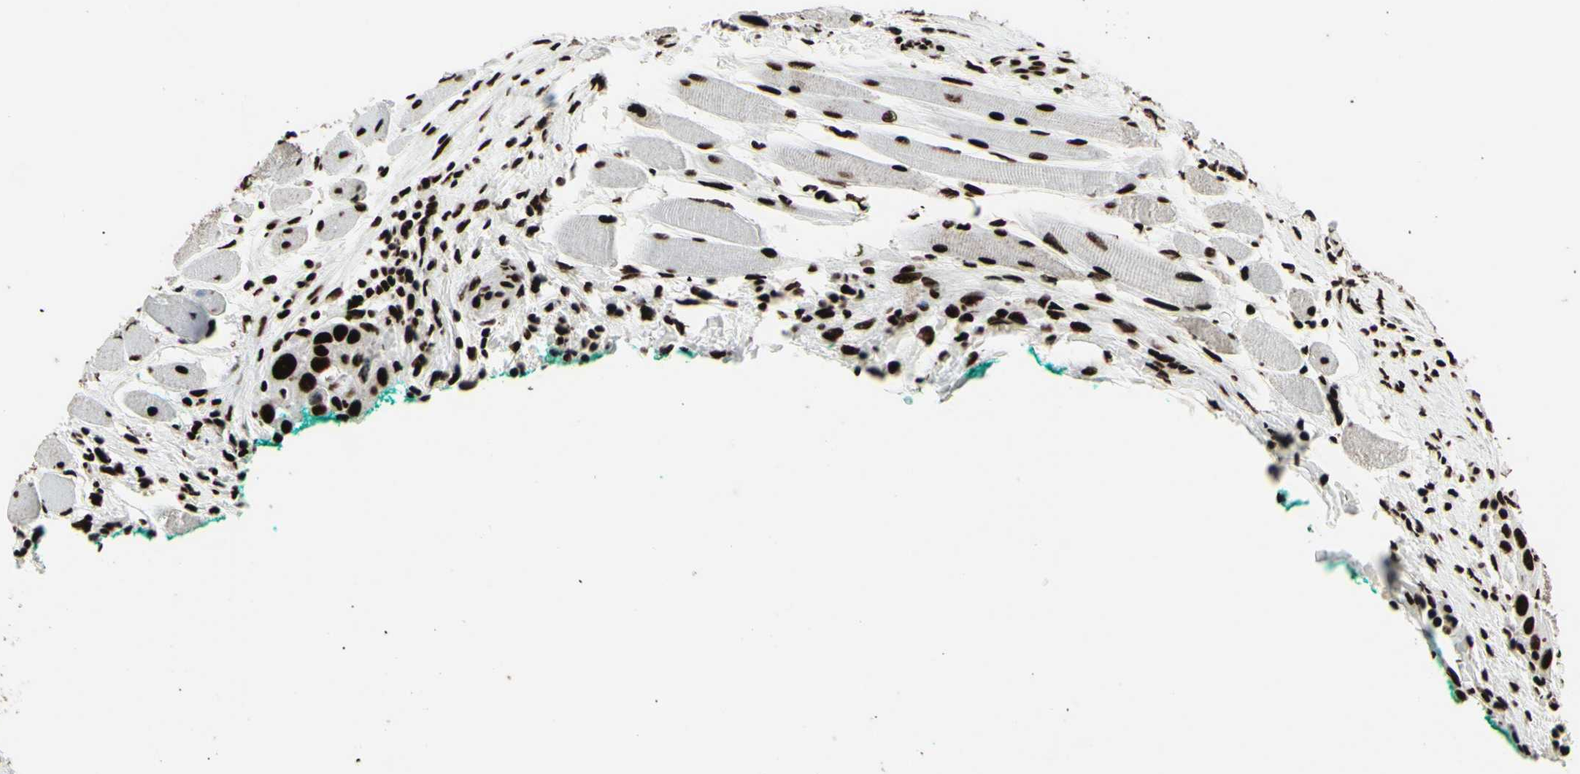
{"staining": {"intensity": "strong", "quantity": ">75%", "location": "nuclear"}, "tissue": "head and neck cancer", "cell_type": "Tumor cells", "image_type": "cancer", "snomed": [{"axis": "morphology", "description": "Squamous cell carcinoma, NOS"}, {"axis": "topography", "description": "Oral tissue"}, {"axis": "topography", "description": "Head-Neck"}], "caption": "A high amount of strong nuclear staining is appreciated in about >75% of tumor cells in squamous cell carcinoma (head and neck) tissue.", "gene": "U2AF2", "patient": {"sex": "female", "age": 50}}